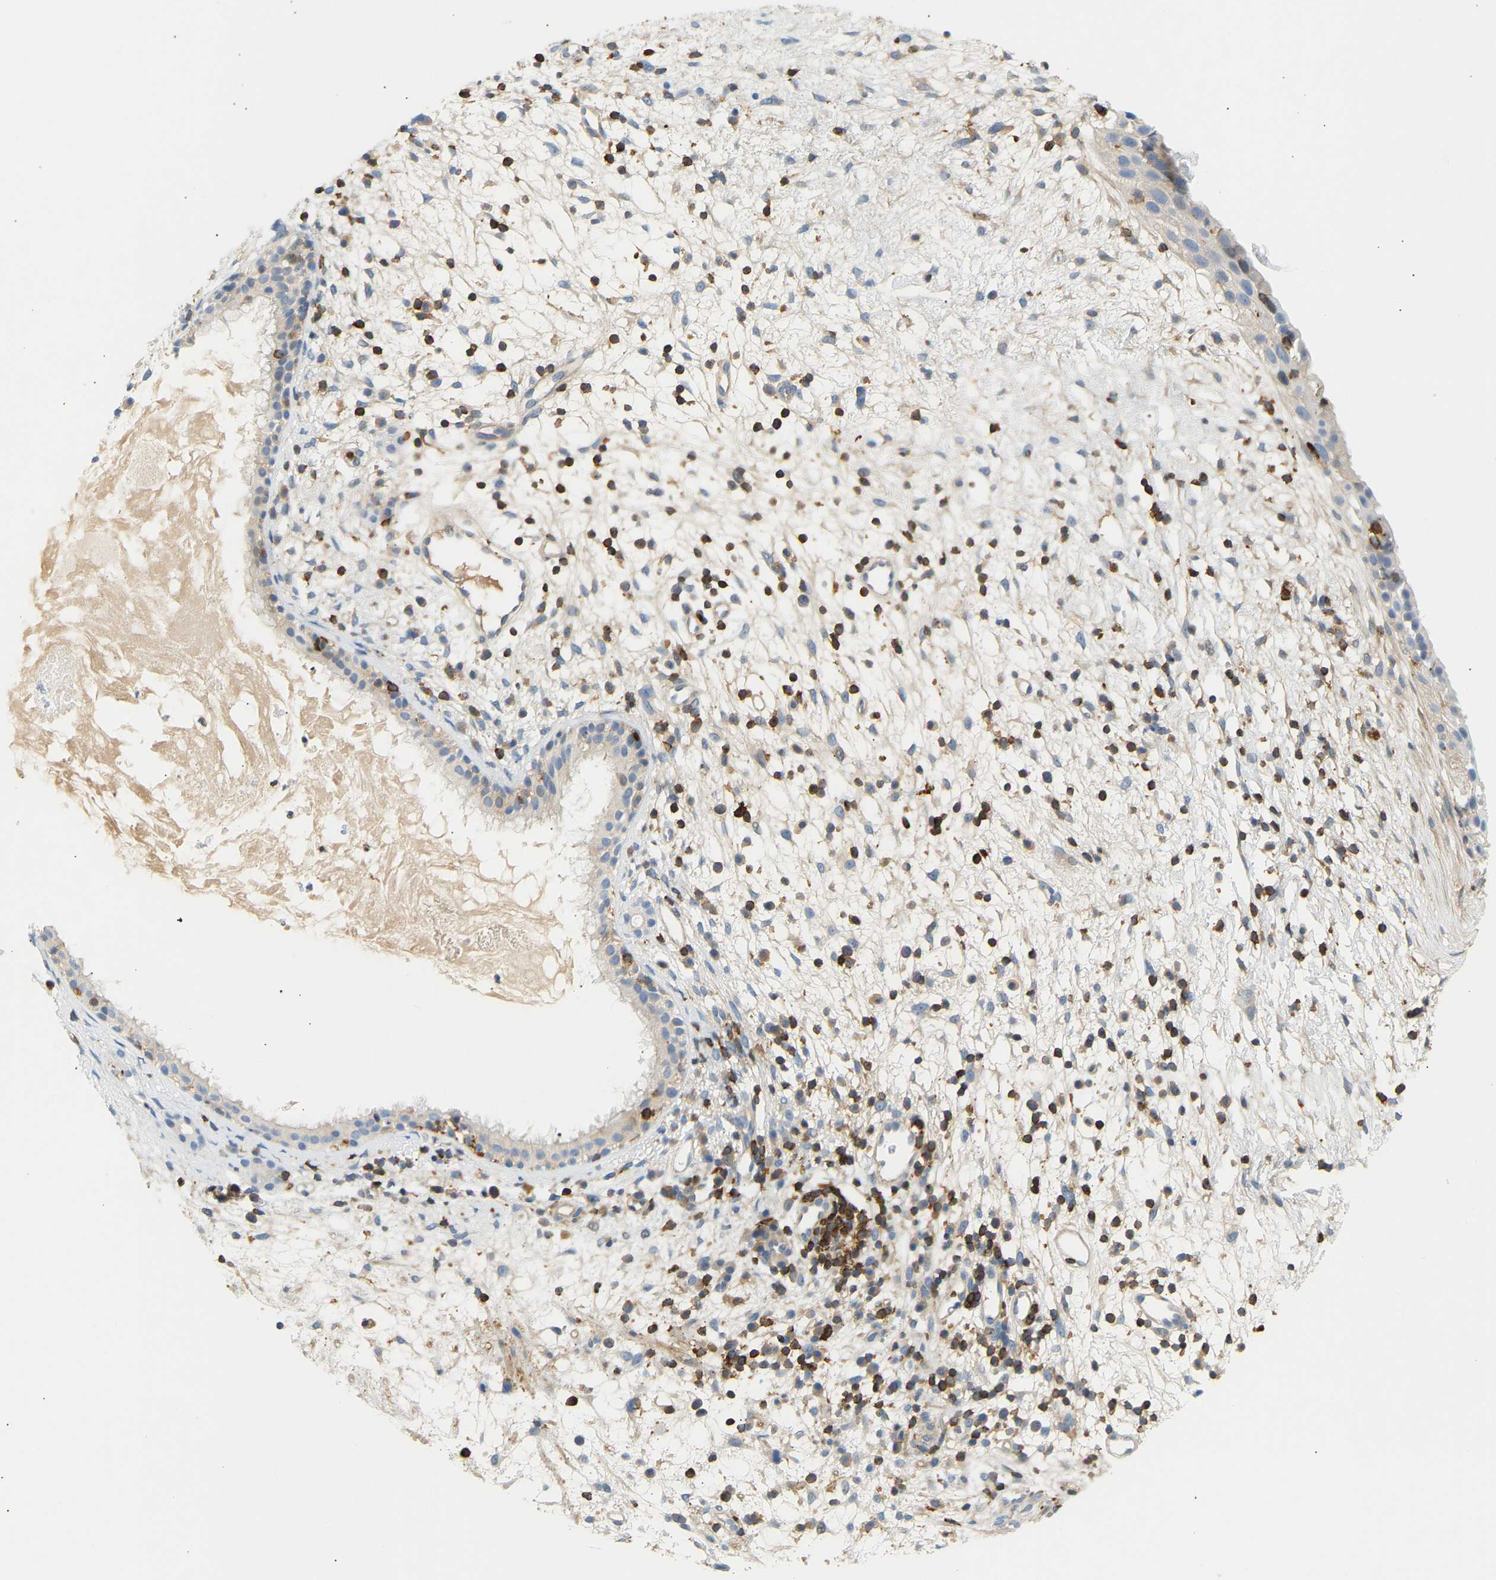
{"staining": {"intensity": "negative", "quantity": "none", "location": "none"}, "tissue": "nasopharynx", "cell_type": "Respiratory epithelial cells", "image_type": "normal", "snomed": [{"axis": "morphology", "description": "Normal tissue, NOS"}, {"axis": "topography", "description": "Nasopharynx"}], "caption": "IHC histopathology image of unremarkable nasopharynx stained for a protein (brown), which demonstrates no positivity in respiratory epithelial cells.", "gene": "FNBP1", "patient": {"sex": "male", "age": 22}}